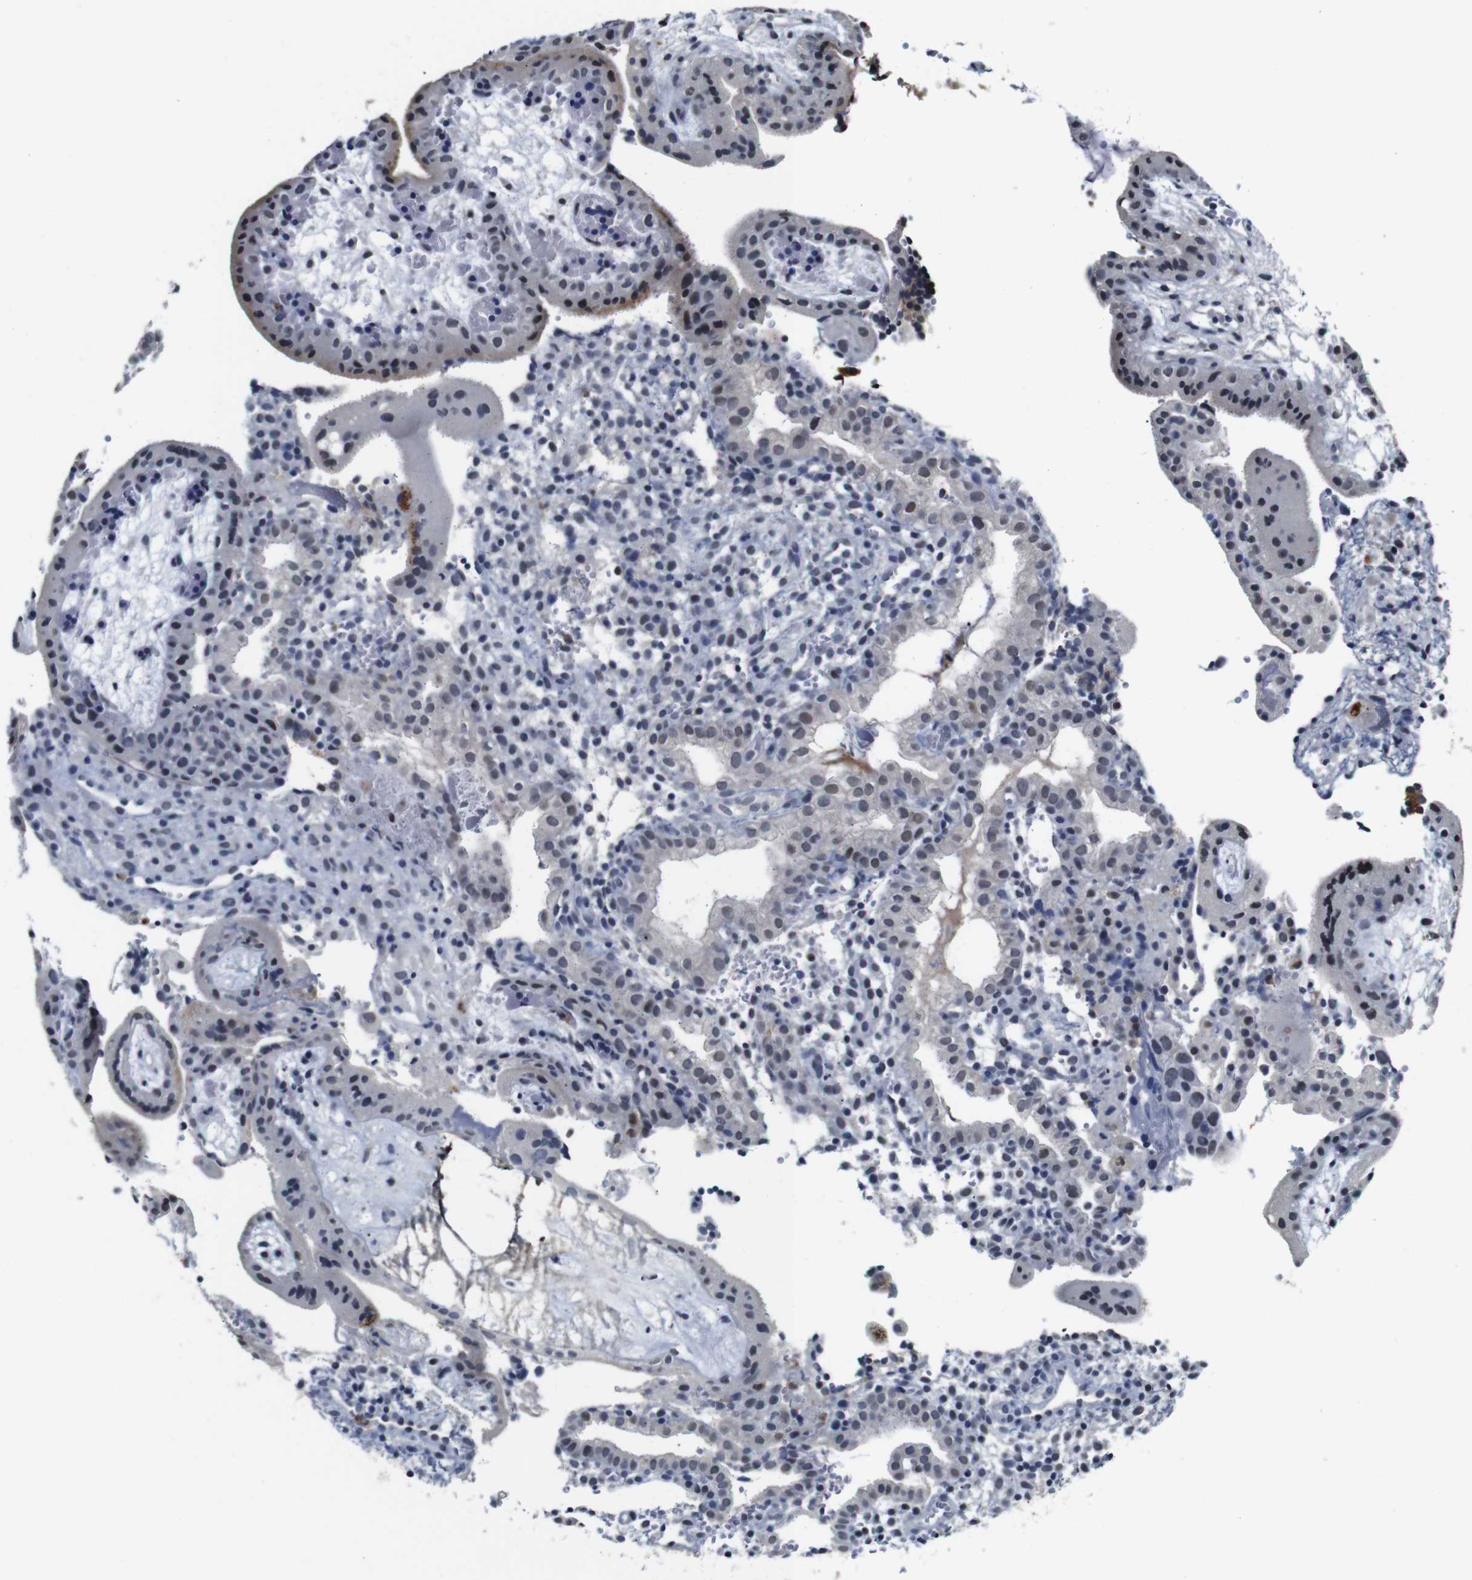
{"staining": {"intensity": "negative", "quantity": "none", "location": "none"}, "tissue": "placenta", "cell_type": "Decidual cells", "image_type": "normal", "snomed": [{"axis": "morphology", "description": "Normal tissue, NOS"}, {"axis": "topography", "description": "Placenta"}], "caption": "The image reveals no staining of decidual cells in normal placenta. (Immunohistochemistry, brightfield microscopy, high magnification).", "gene": "NTRK3", "patient": {"sex": "female", "age": 18}}